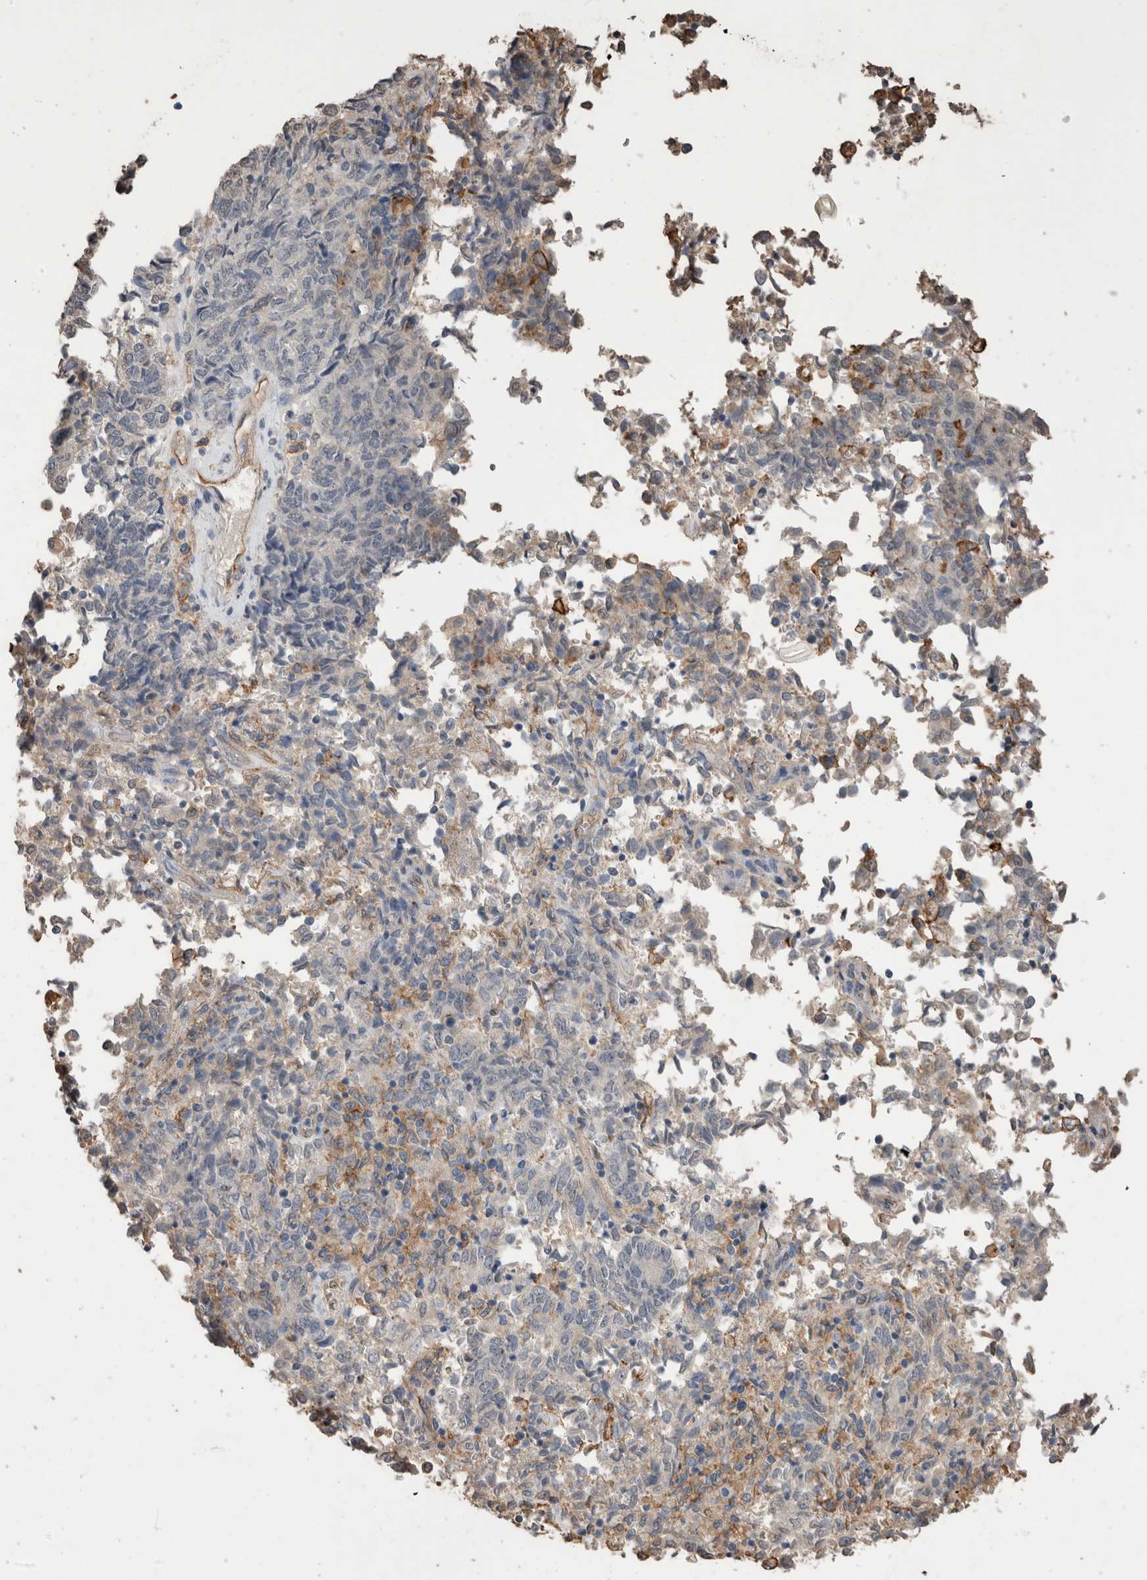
{"staining": {"intensity": "weak", "quantity": "<25%", "location": "cytoplasmic/membranous"}, "tissue": "endometrial cancer", "cell_type": "Tumor cells", "image_type": "cancer", "snomed": [{"axis": "morphology", "description": "Adenocarcinoma, NOS"}, {"axis": "topography", "description": "Endometrium"}], "caption": "There is no significant staining in tumor cells of endometrial adenocarcinoma.", "gene": "S100A10", "patient": {"sex": "female", "age": 80}}